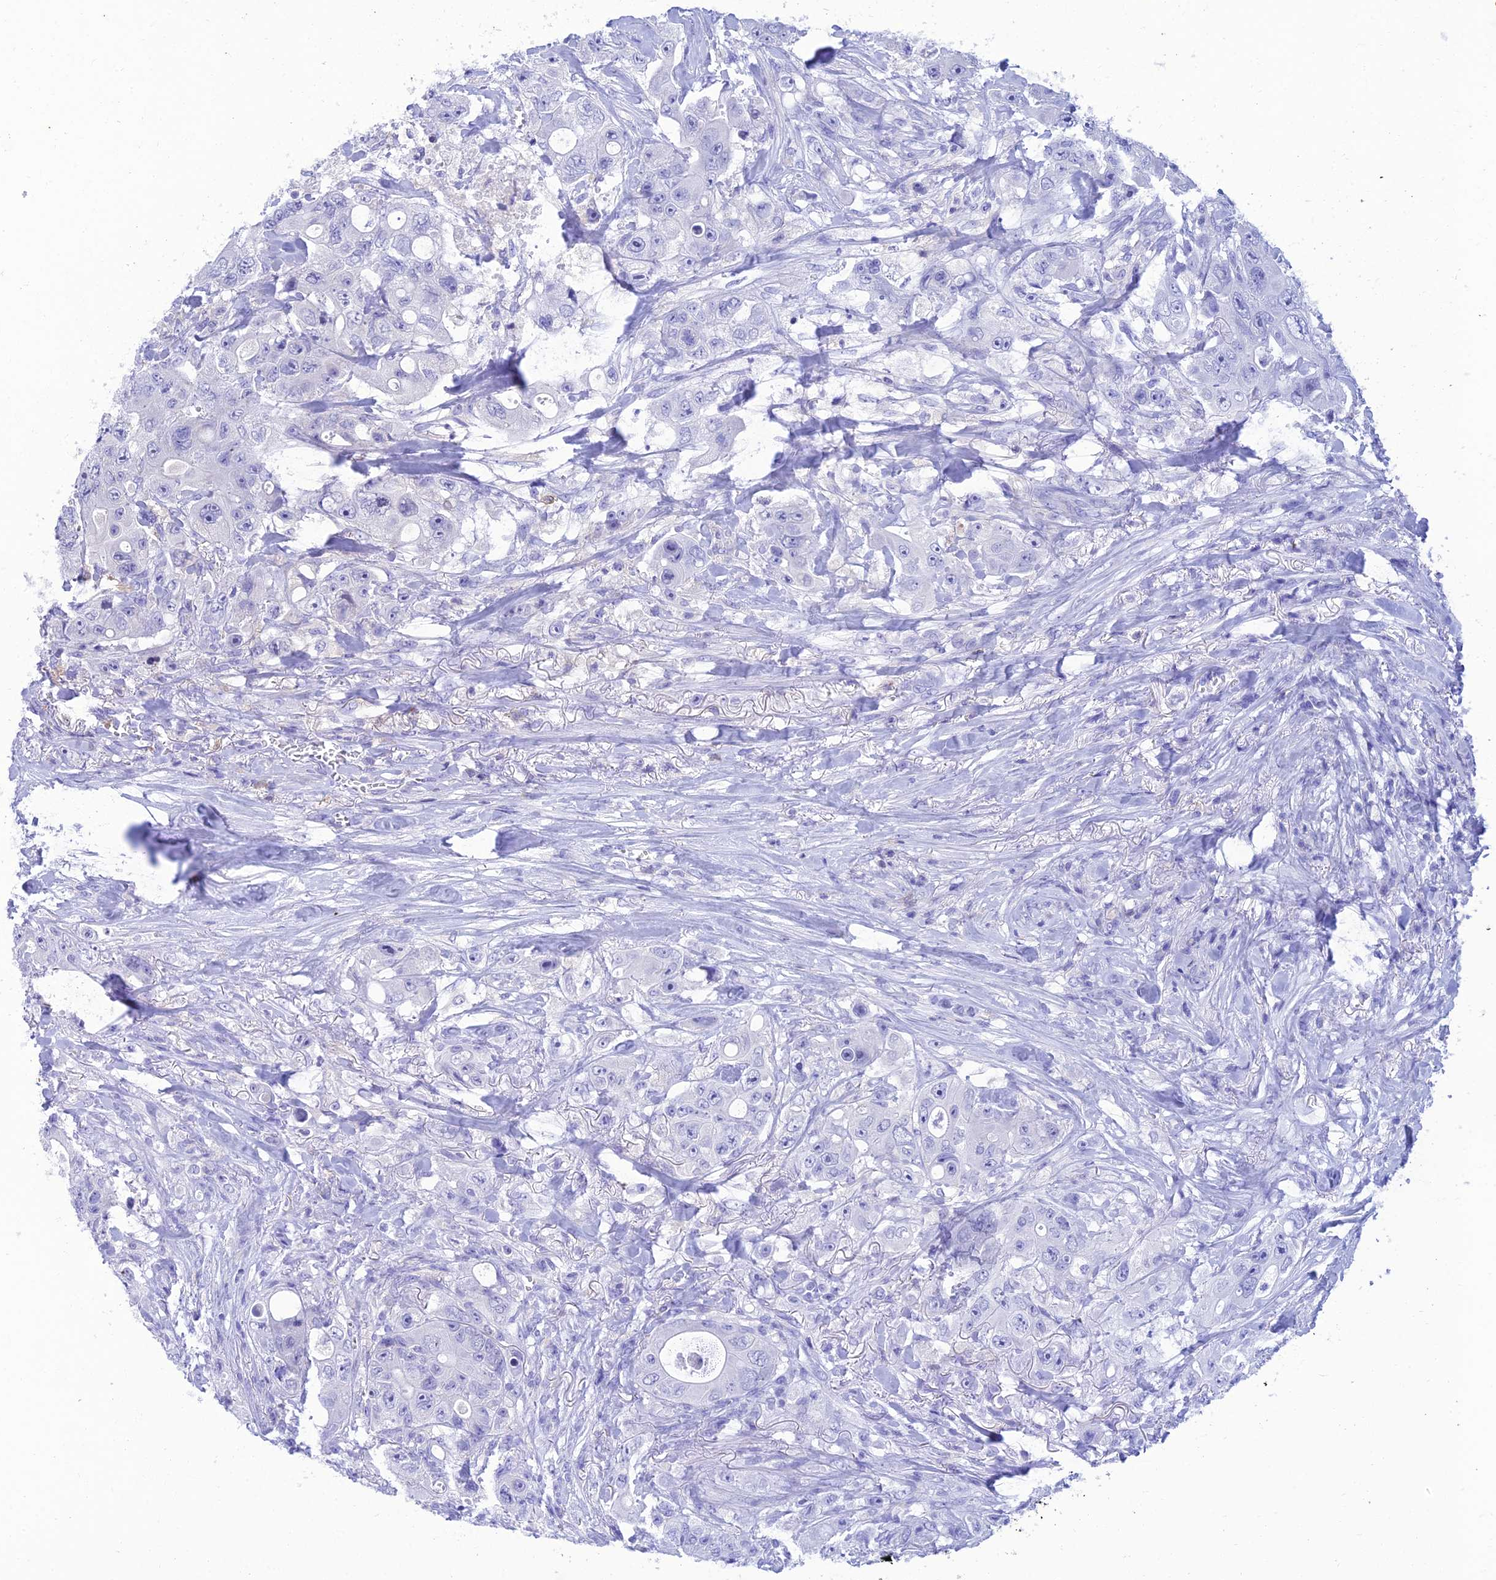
{"staining": {"intensity": "negative", "quantity": "none", "location": "none"}, "tissue": "colorectal cancer", "cell_type": "Tumor cells", "image_type": "cancer", "snomed": [{"axis": "morphology", "description": "Adenocarcinoma, NOS"}, {"axis": "topography", "description": "Colon"}], "caption": "IHC photomicrograph of neoplastic tissue: colorectal cancer (adenocarcinoma) stained with DAB reveals no significant protein expression in tumor cells. (IHC, brightfield microscopy, high magnification).", "gene": "FAM76A", "patient": {"sex": "female", "age": 46}}